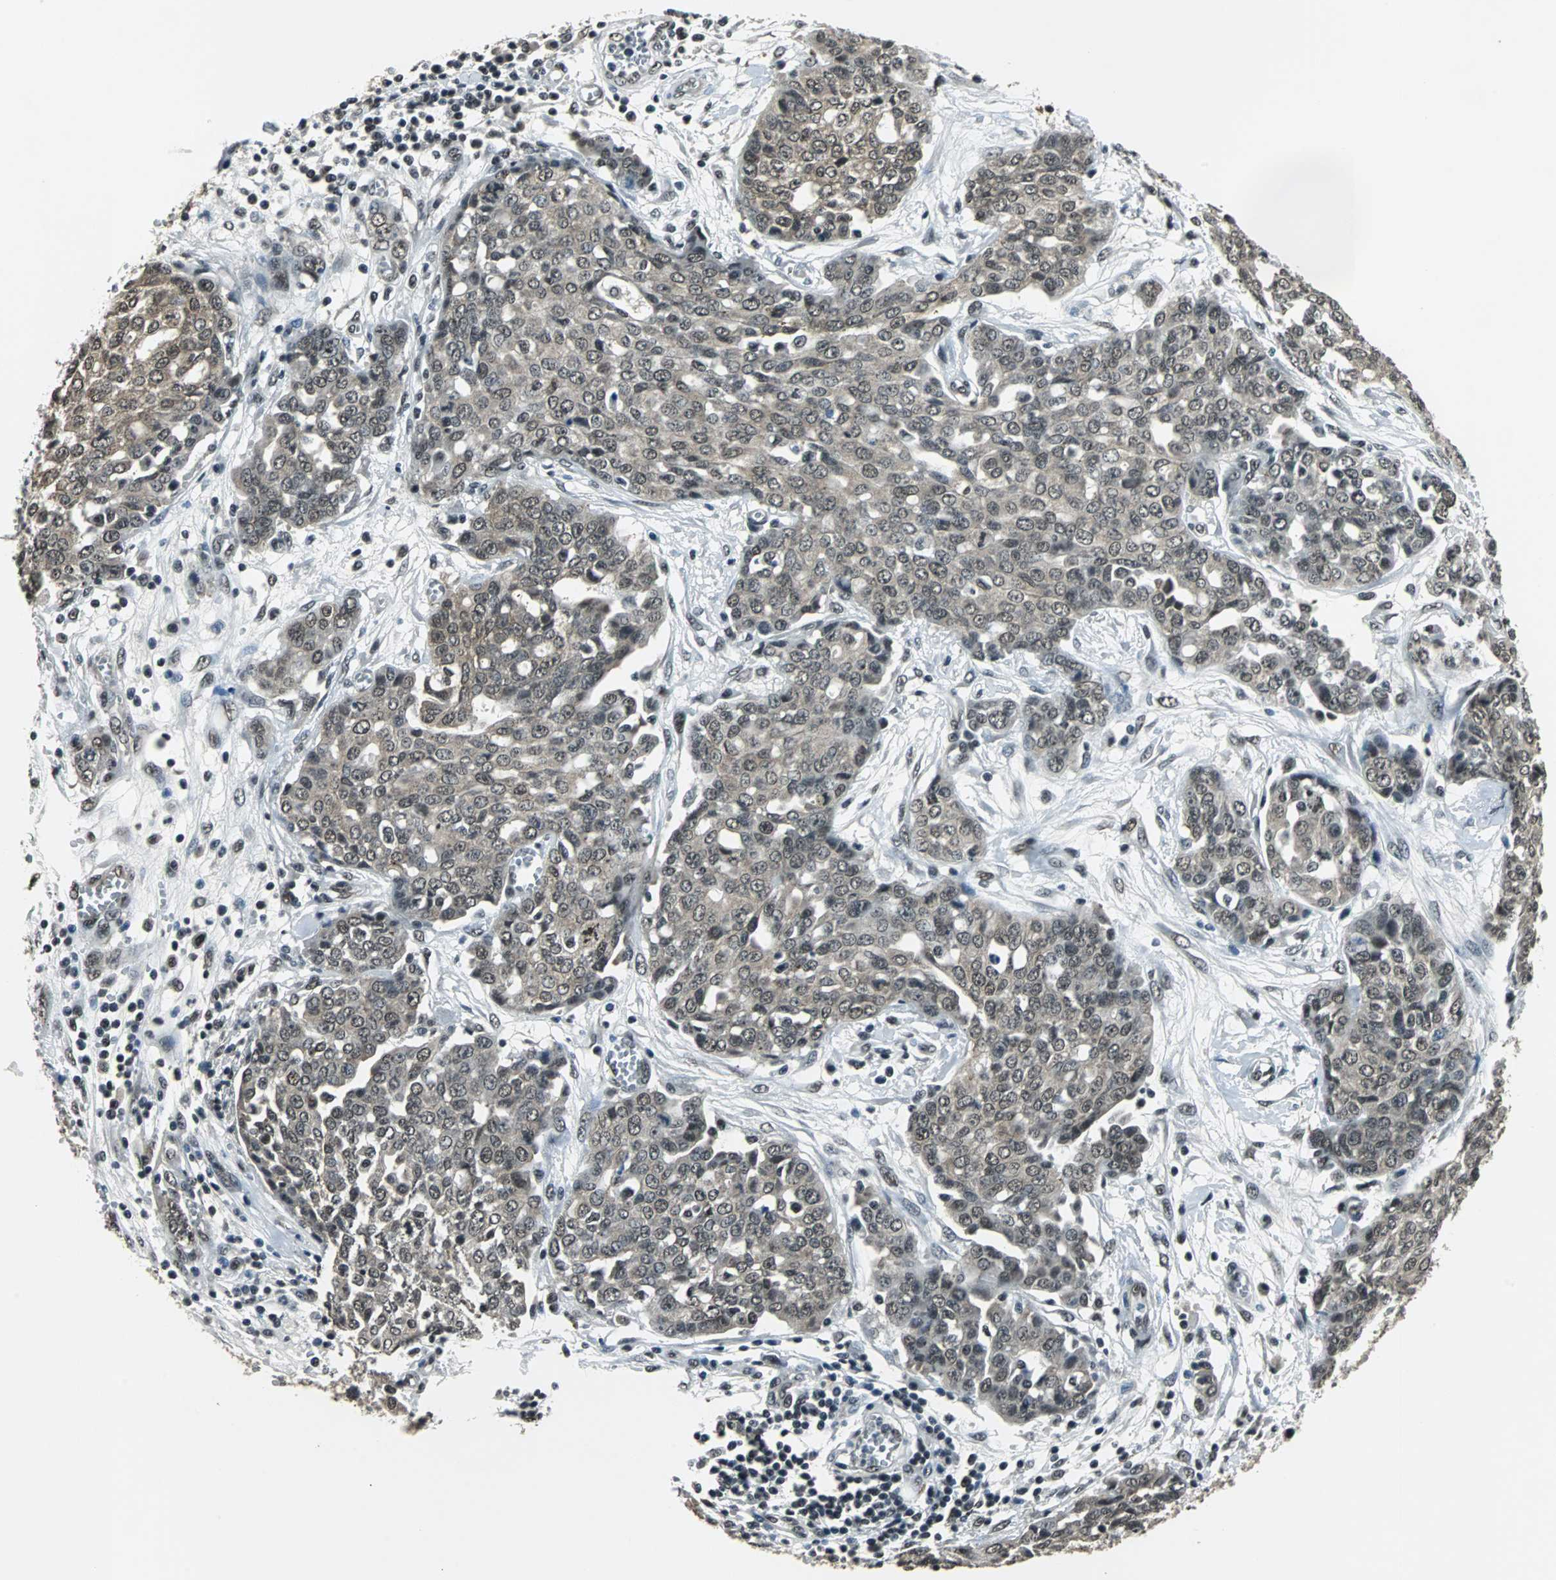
{"staining": {"intensity": "moderate", "quantity": ">75%", "location": "cytoplasmic/membranous,nuclear"}, "tissue": "ovarian cancer", "cell_type": "Tumor cells", "image_type": "cancer", "snomed": [{"axis": "morphology", "description": "Cystadenocarcinoma, serous, NOS"}, {"axis": "topography", "description": "Soft tissue"}, {"axis": "topography", "description": "Ovary"}], "caption": "Moderate cytoplasmic/membranous and nuclear positivity for a protein is identified in approximately >75% of tumor cells of ovarian cancer (serous cystadenocarcinoma) using immunohistochemistry.", "gene": "RBM14", "patient": {"sex": "female", "age": 57}}